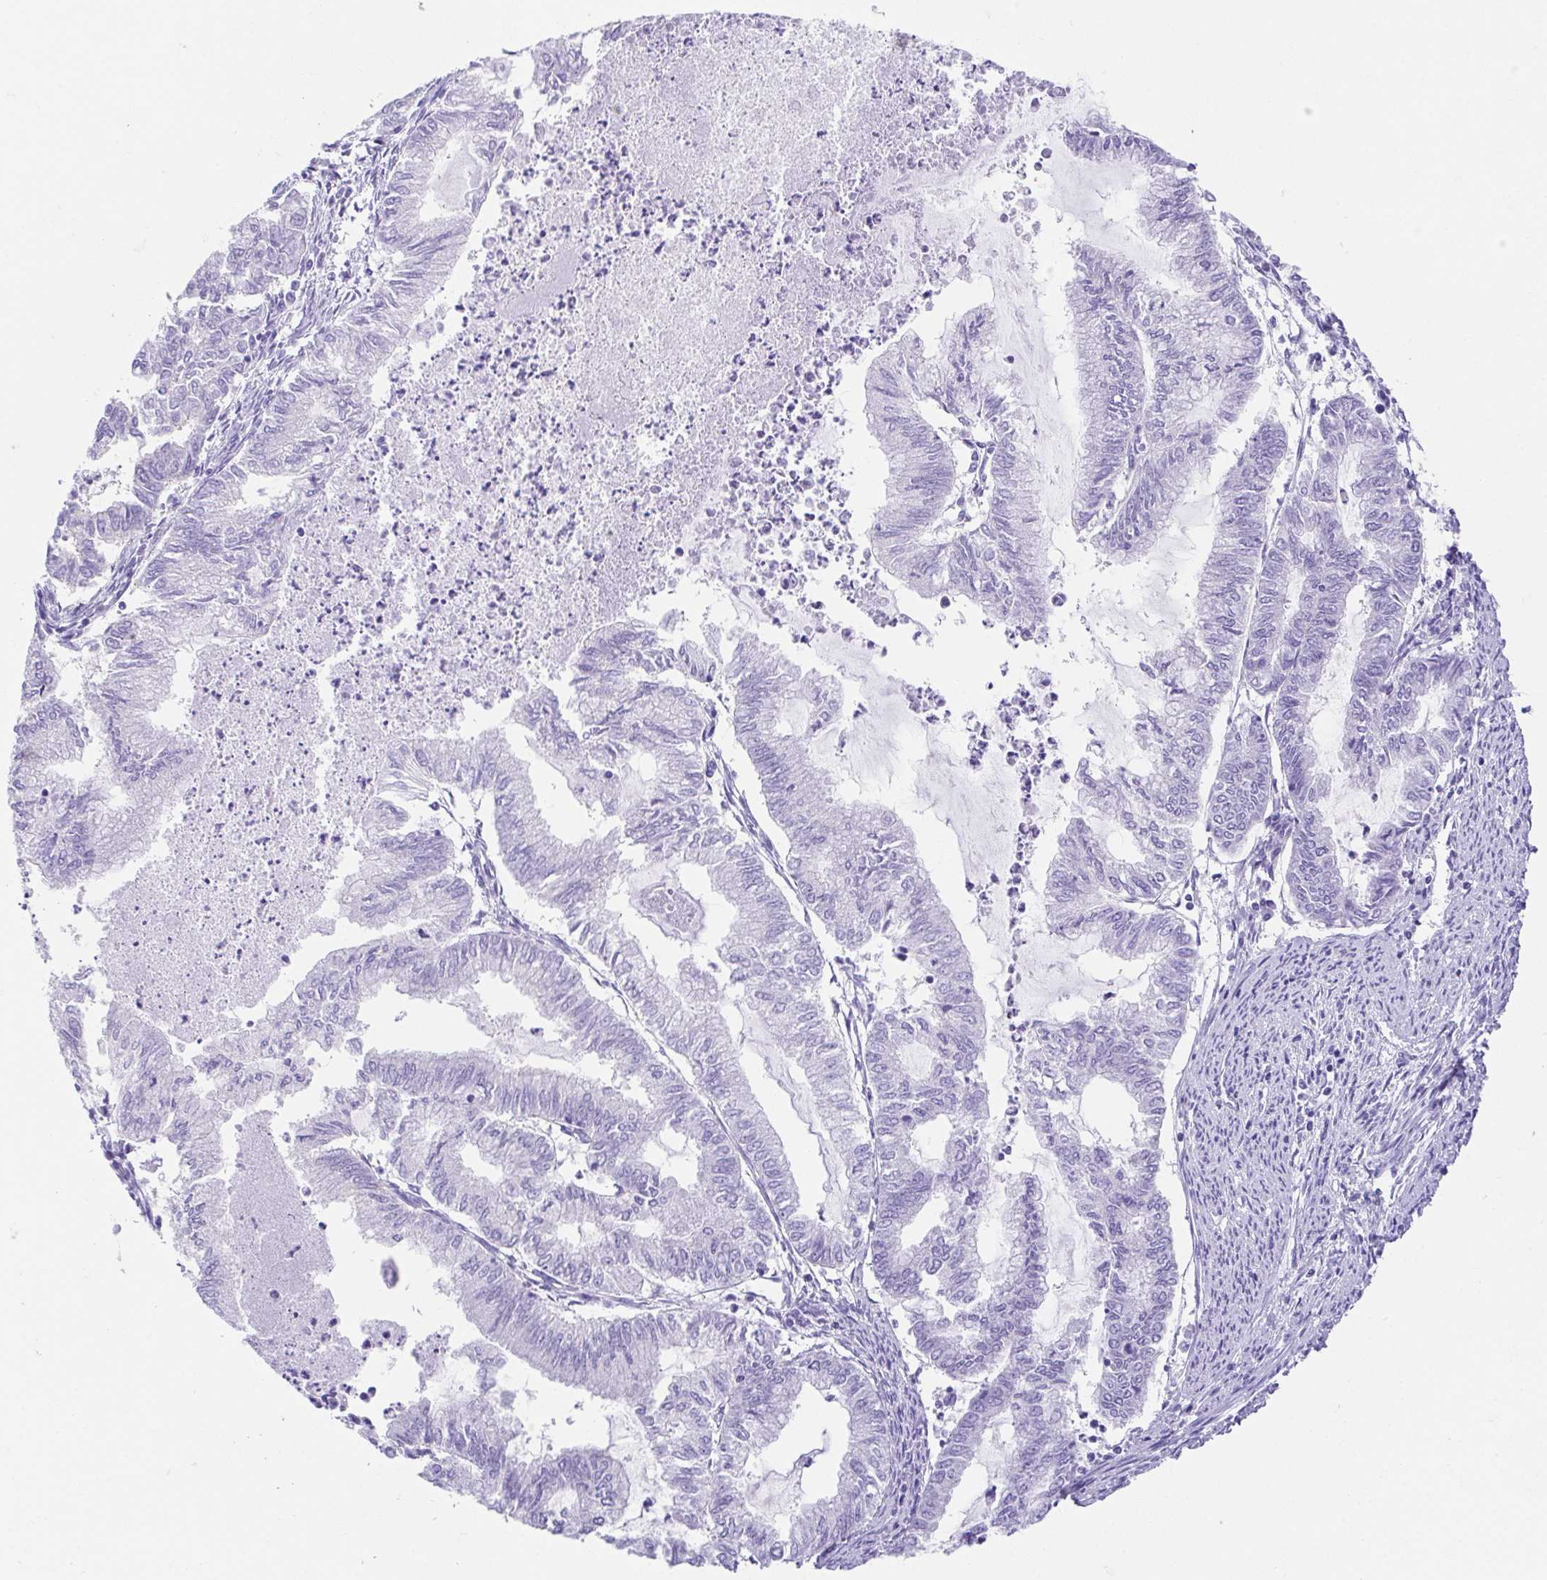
{"staining": {"intensity": "negative", "quantity": "none", "location": "none"}, "tissue": "endometrial cancer", "cell_type": "Tumor cells", "image_type": "cancer", "snomed": [{"axis": "morphology", "description": "Adenocarcinoma, NOS"}, {"axis": "topography", "description": "Endometrium"}], "caption": "High magnification brightfield microscopy of endometrial cancer (adenocarcinoma) stained with DAB (brown) and counterstained with hematoxylin (blue): tumor cells show no significant positivity.", "gene": "SPATA4", "patient": {"sex": "female", "age": 79}}